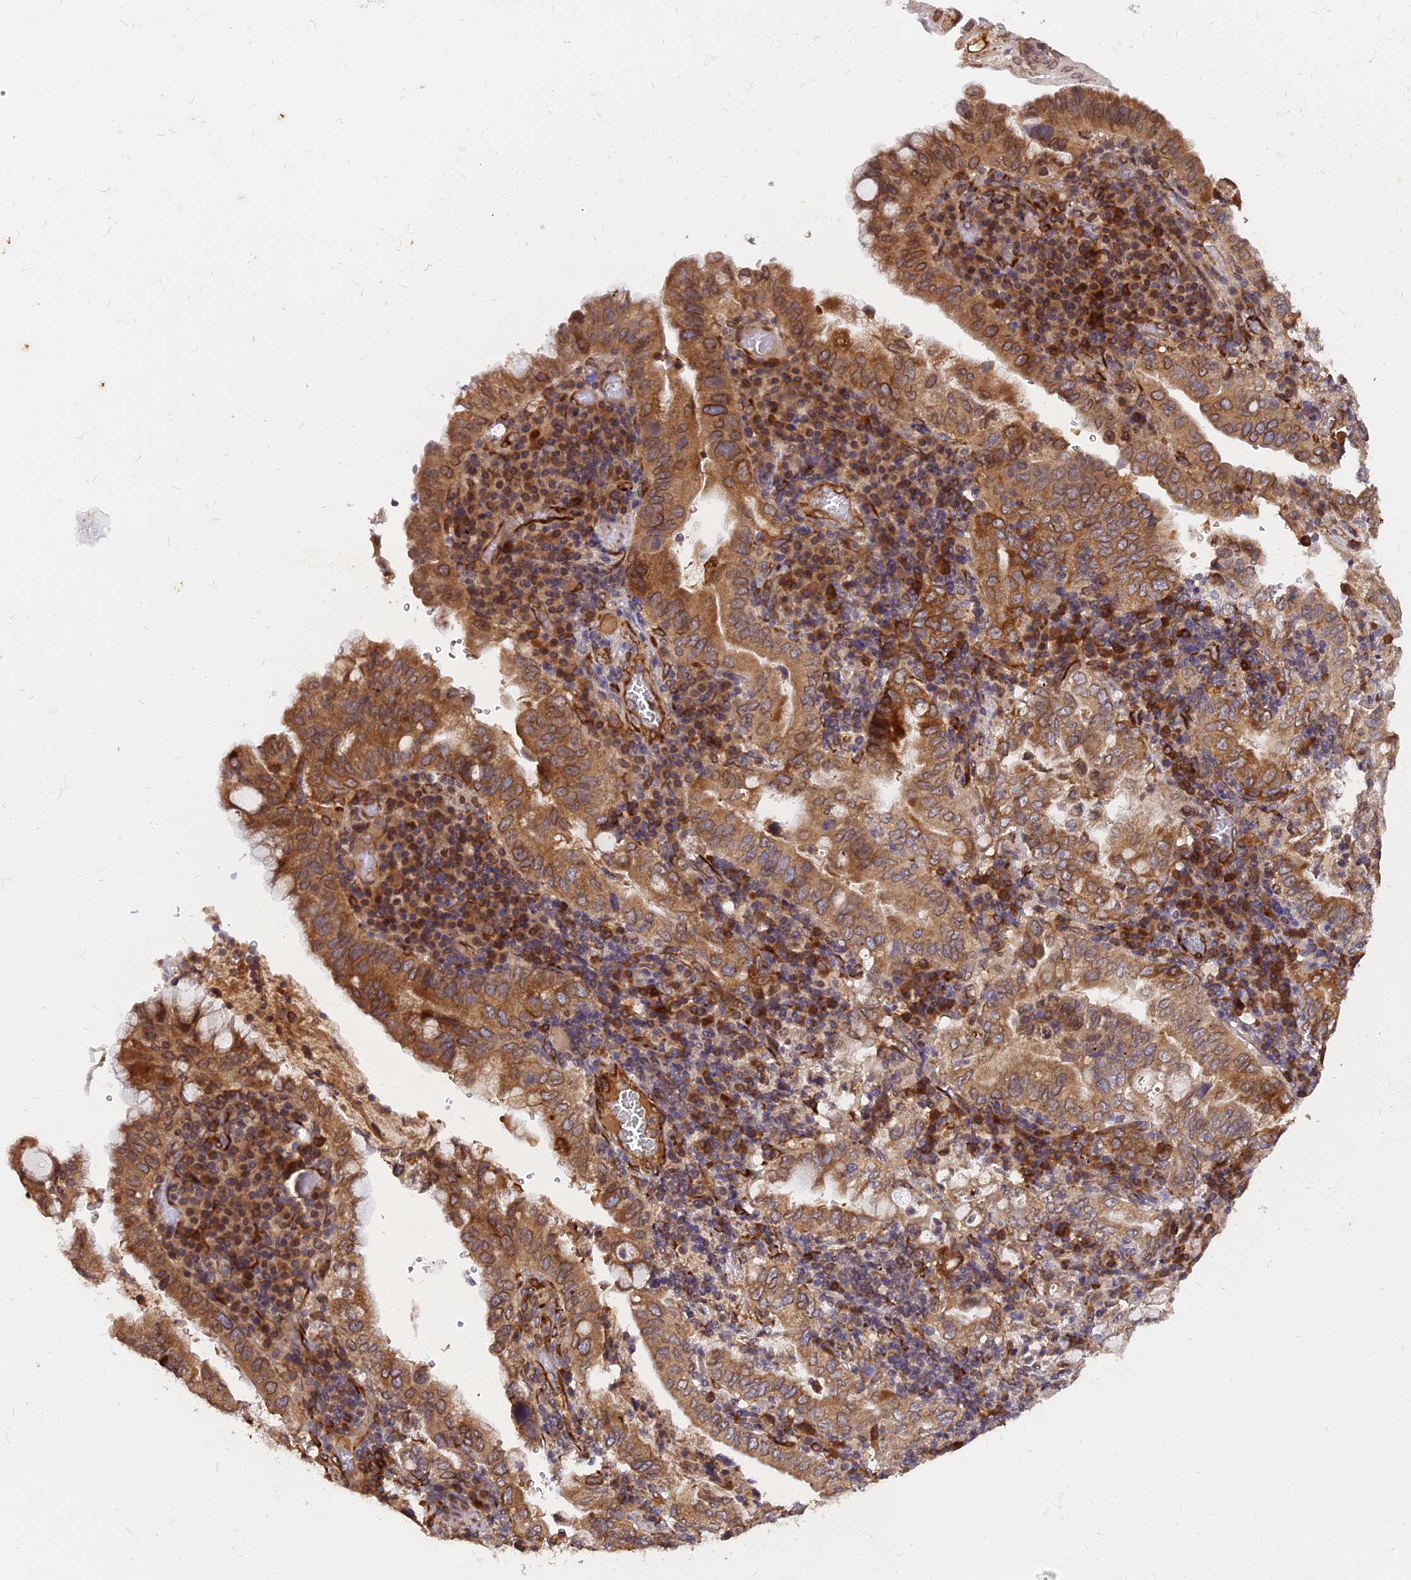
{"staining": {"intensity": "moderate", "quantity": ">75%", "location": "cytoplasmic/membranous"}, "tissue": "stomach cancer", "cell_type": "Tumor cells", "image_type": "cancer", "snomed": [{"axis": "morphology", "description": "Normal tissue, NOS"}, {"axis": "morphology", "description": "Adenocarcinoma, NOS"}, {"axis": "topography", "description": "Esophagus"}, {"axis": "topography", "description": "Stomach, upper"}, {"axis": "topography", "description": "Peripheral nerve tissue"}], "caption": "Protein staining of stomach cancer tissue shows moderate cytoplasmic/membranous staining in about >75% of tumor cells.", "gene": "PDE4D", "patient": {"sex": "male", "age": 62}}